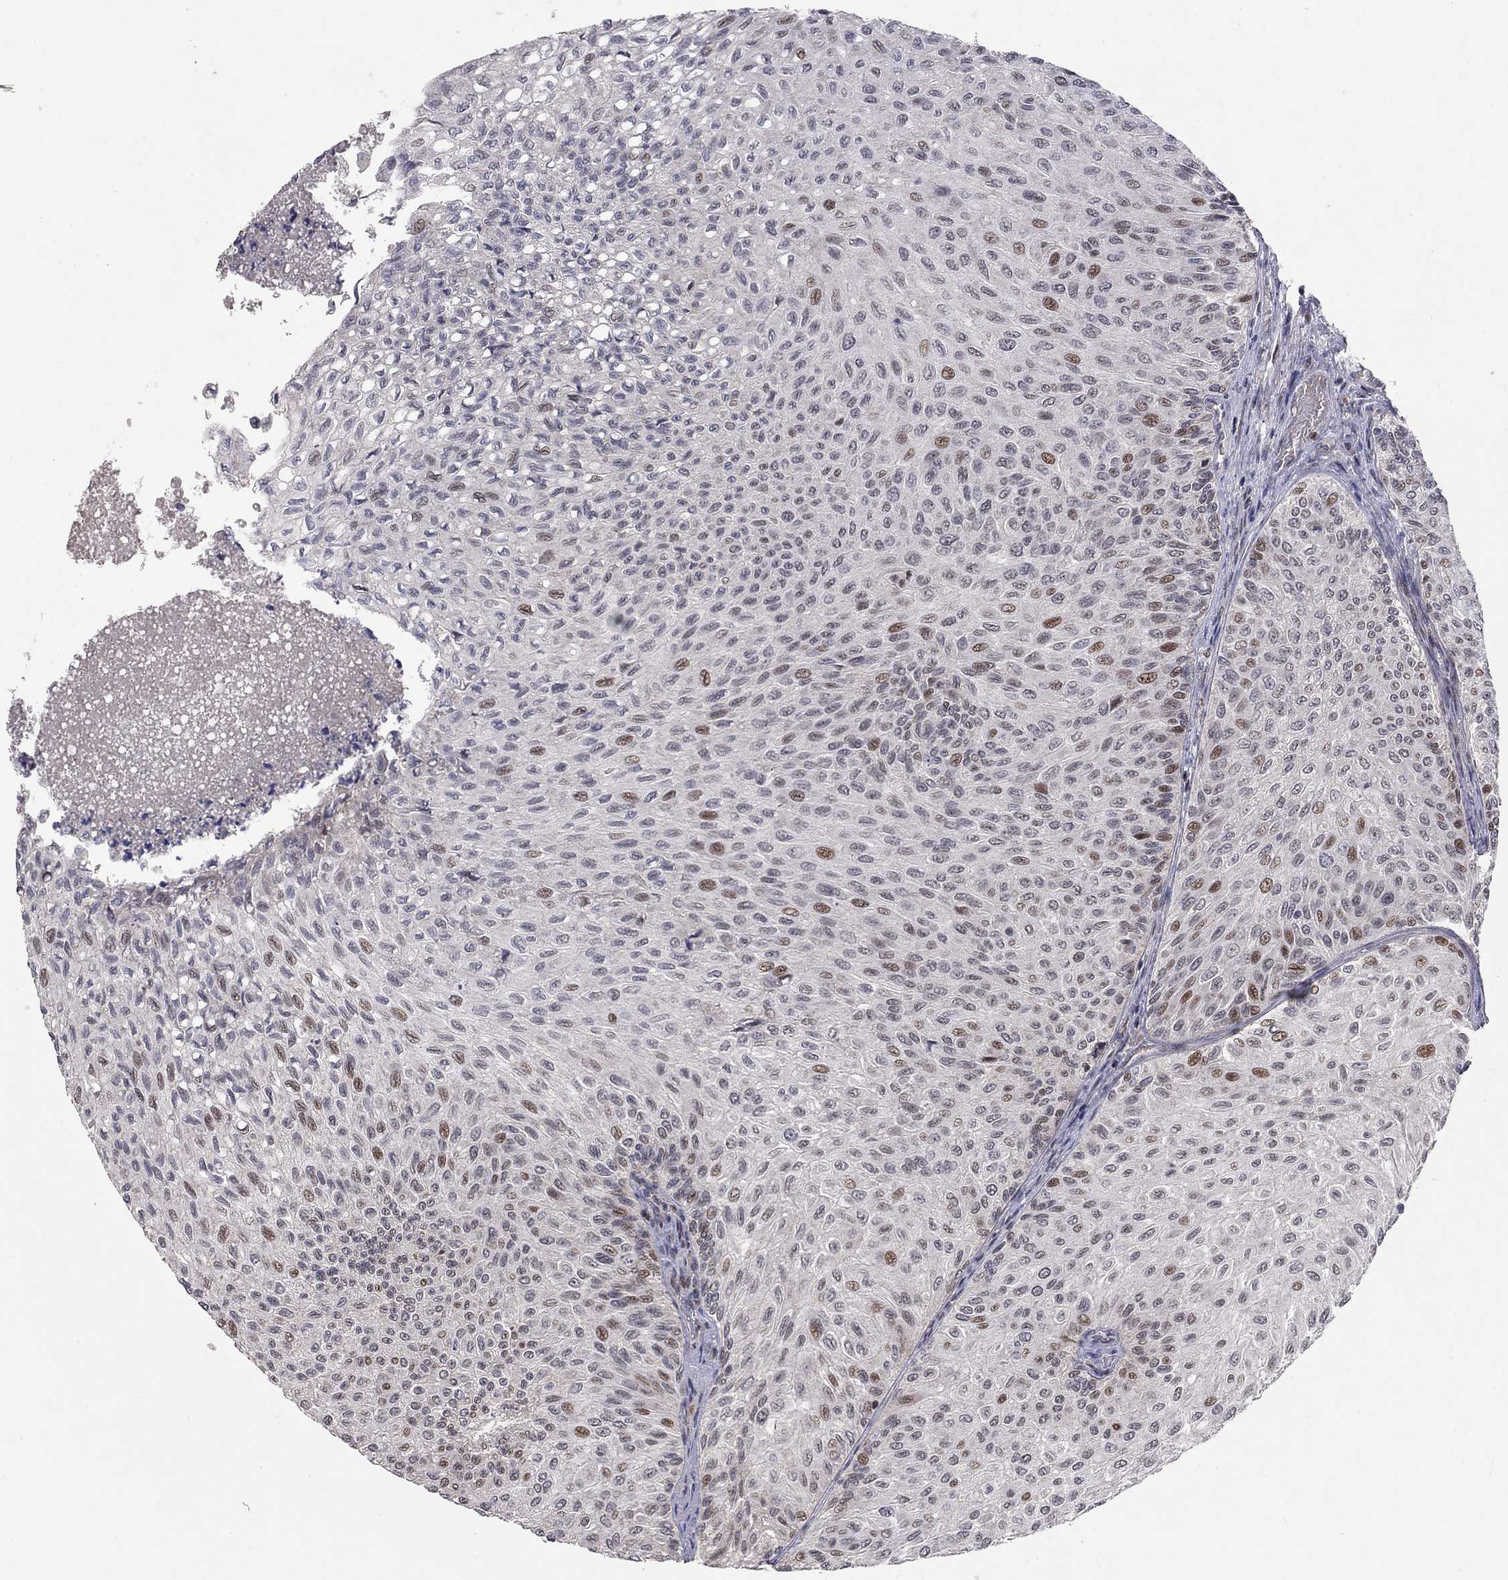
{"staining": {"intensity": "moderate", "quantity": "<25%", "location": "nuclear"}, "tissue": "urothelial cancer", "cell_type": "Tumor cells", "image_type": "cancer", "snomed": [{"axis": "morphology", "description": "Urothelial carcinoma, Low grade"}, {"axis": "topography", "description": "Urinary bladder"}], "caption": "Immunohistochemical staining of human urothelial carcinoma (low-grade) shows low levels of moderate nuclear protein expression in approximately <25% of tumor cells.", "gene": "HDAC3", "patient": {"sex": "male", "age": 78}}